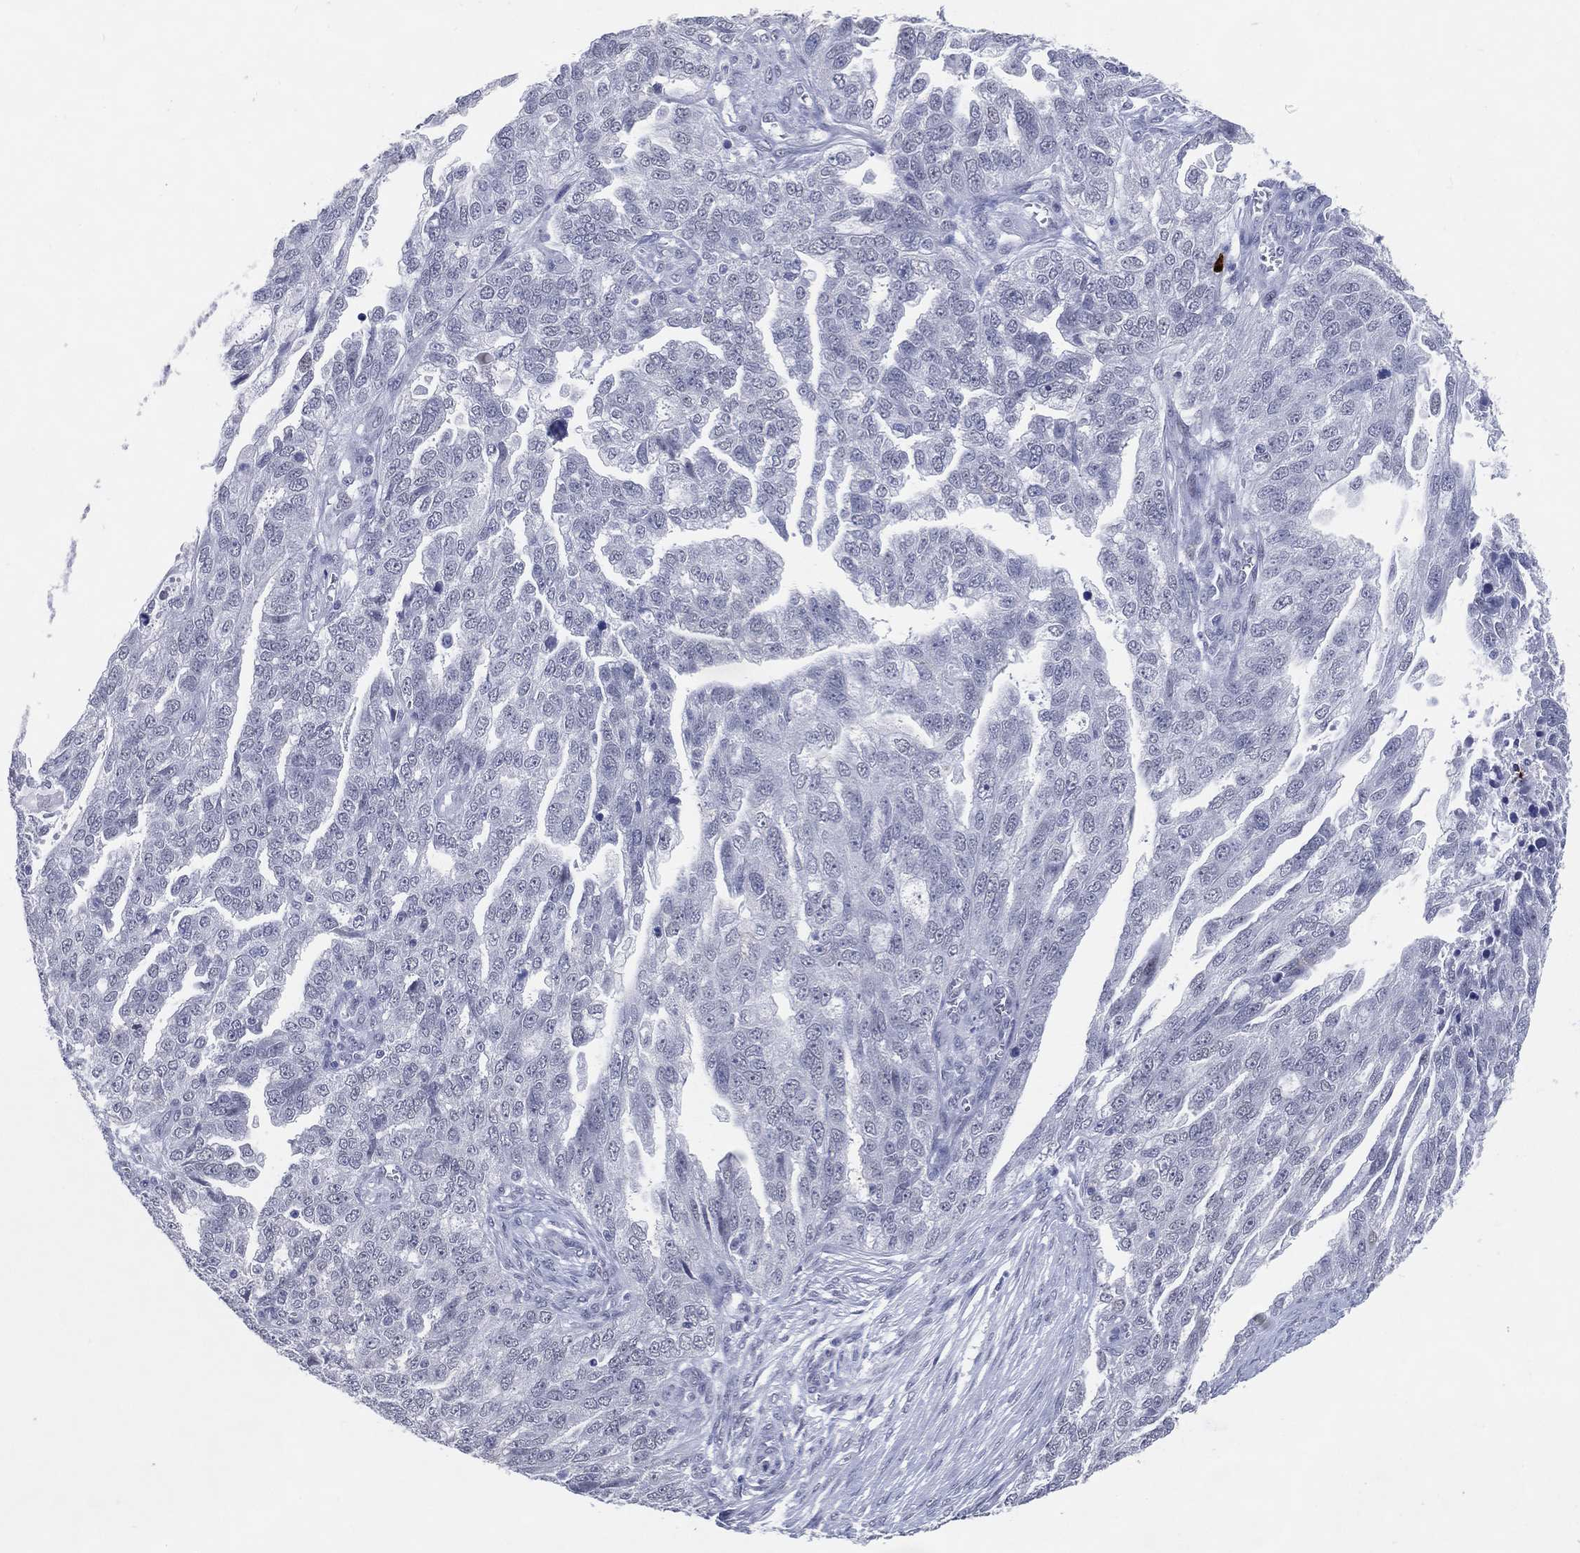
{"staining": {"intensity": "negative", "quantity": "none", "location": "none"}, "tissue": "ovarian cancer", "cell_type": "Tumor cells", "image_type": "cancer", "snomed": [{"axis": "morphology", "description": "Cystadenocarcinoma, serous, NOS"}, {"axis": "topography", "description": "Ovary"}], "caption": "This image is of ovarian cancer stained with IHC to label a protein in brown with the nuclei are counter-stained blue. There is no staining in tumor cells.", "gene": "CFAP58", "patient": {"sex": "female", "age": 51}}